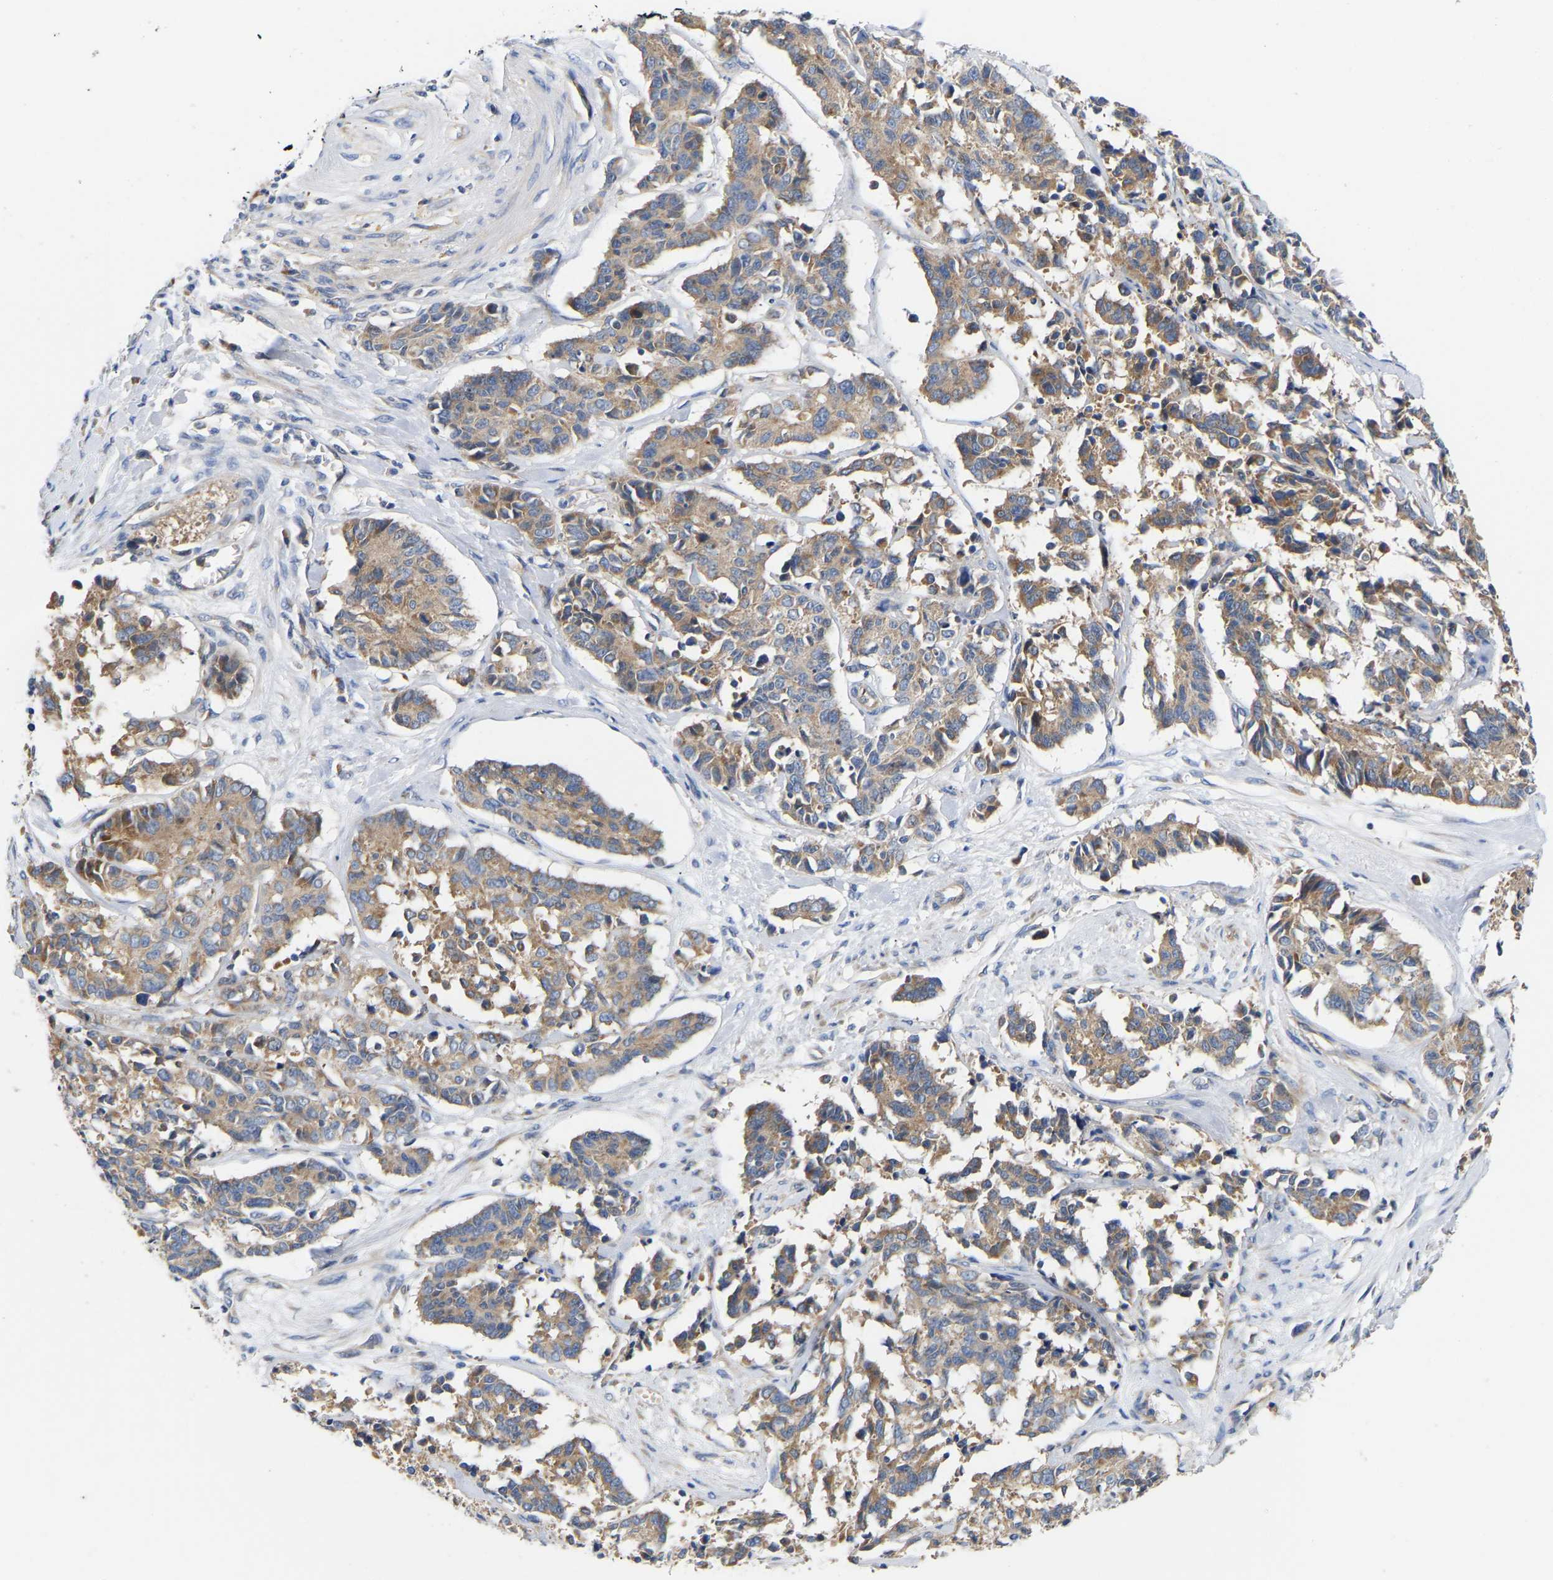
{"staining": {"intensity": "weak", "quantity": "25%-75%", "location": "cytoplasmic/membranous"}, "tissue": "cervical cancer", "cell_type": "Tumor cells", "image_type": "cancer", "snomed": [{"axis": "morphology", "description": "Squamous cell carcinoma, NOS"}, {"axis": "topography", "description": "Cervix"}], "caption": "A micrograph of human cervical cancer (squamous cell carcinoma) stained for a protein exhibits weak cytoplasmic/membranous brown staining in tumor cells.", "gene": "AIMP2", "patient": {"sex": "female", "age": 35}}